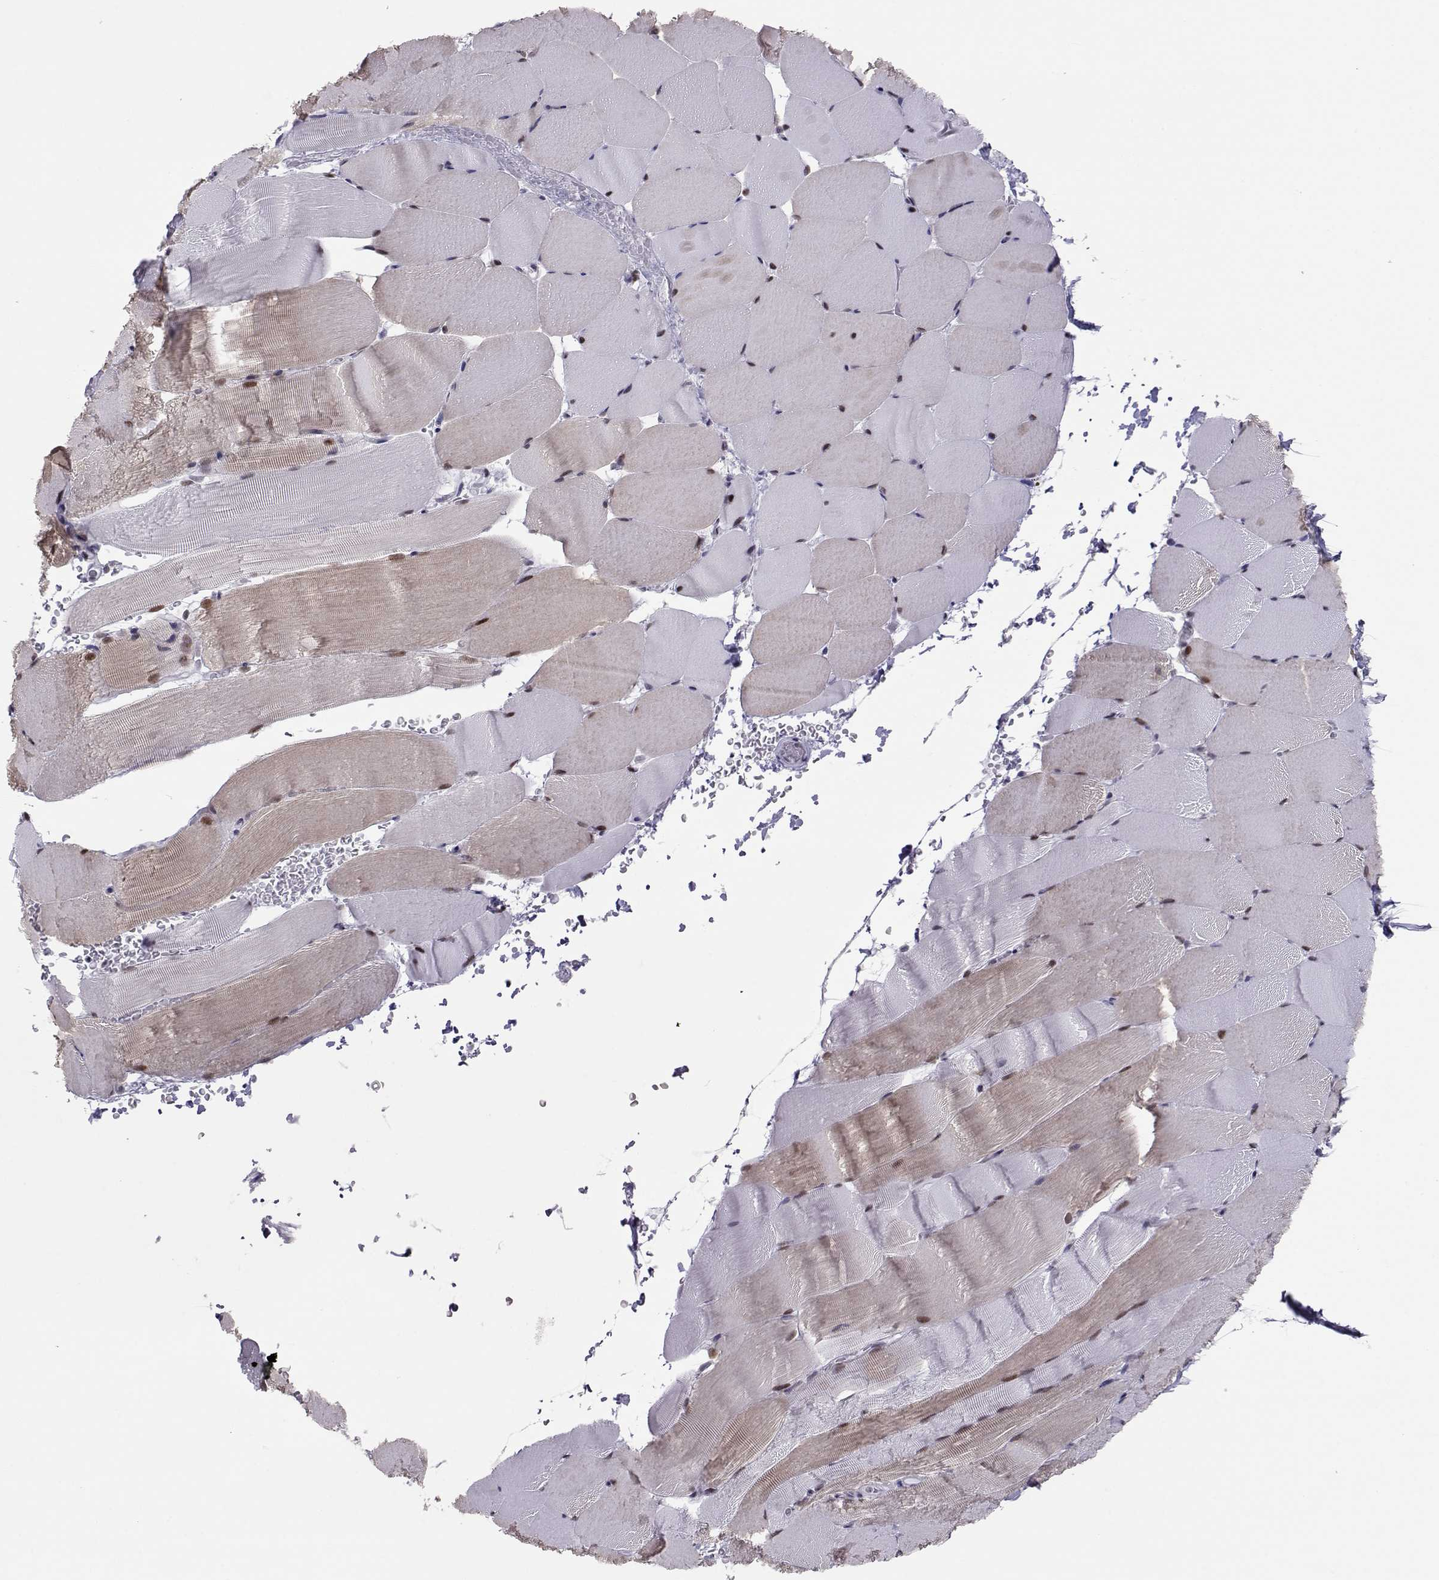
{"staining": {"intensity": "moderate", "quantity": "<25%", "location": "nuclear"}, "tissue": "skeletal muscle", "cell_type": "Myocytes", "image_type": "normal", "snomed": [{"axis": "morphology", "description": "Normal tissue, NOS"}, {"axis": "topography", "description": "Skeletal muscle"}], "caption": "Protein analysis of unremarkable skeletal muscle shows moderate nuclear expression in about <25% of myocytes. Using DAB (brown) and hematoxylin (blue) stains, captured at high magnification using brightfield microscopy.", "gene": "SIX6", "patient": {"sex": "female", "age": 37}}